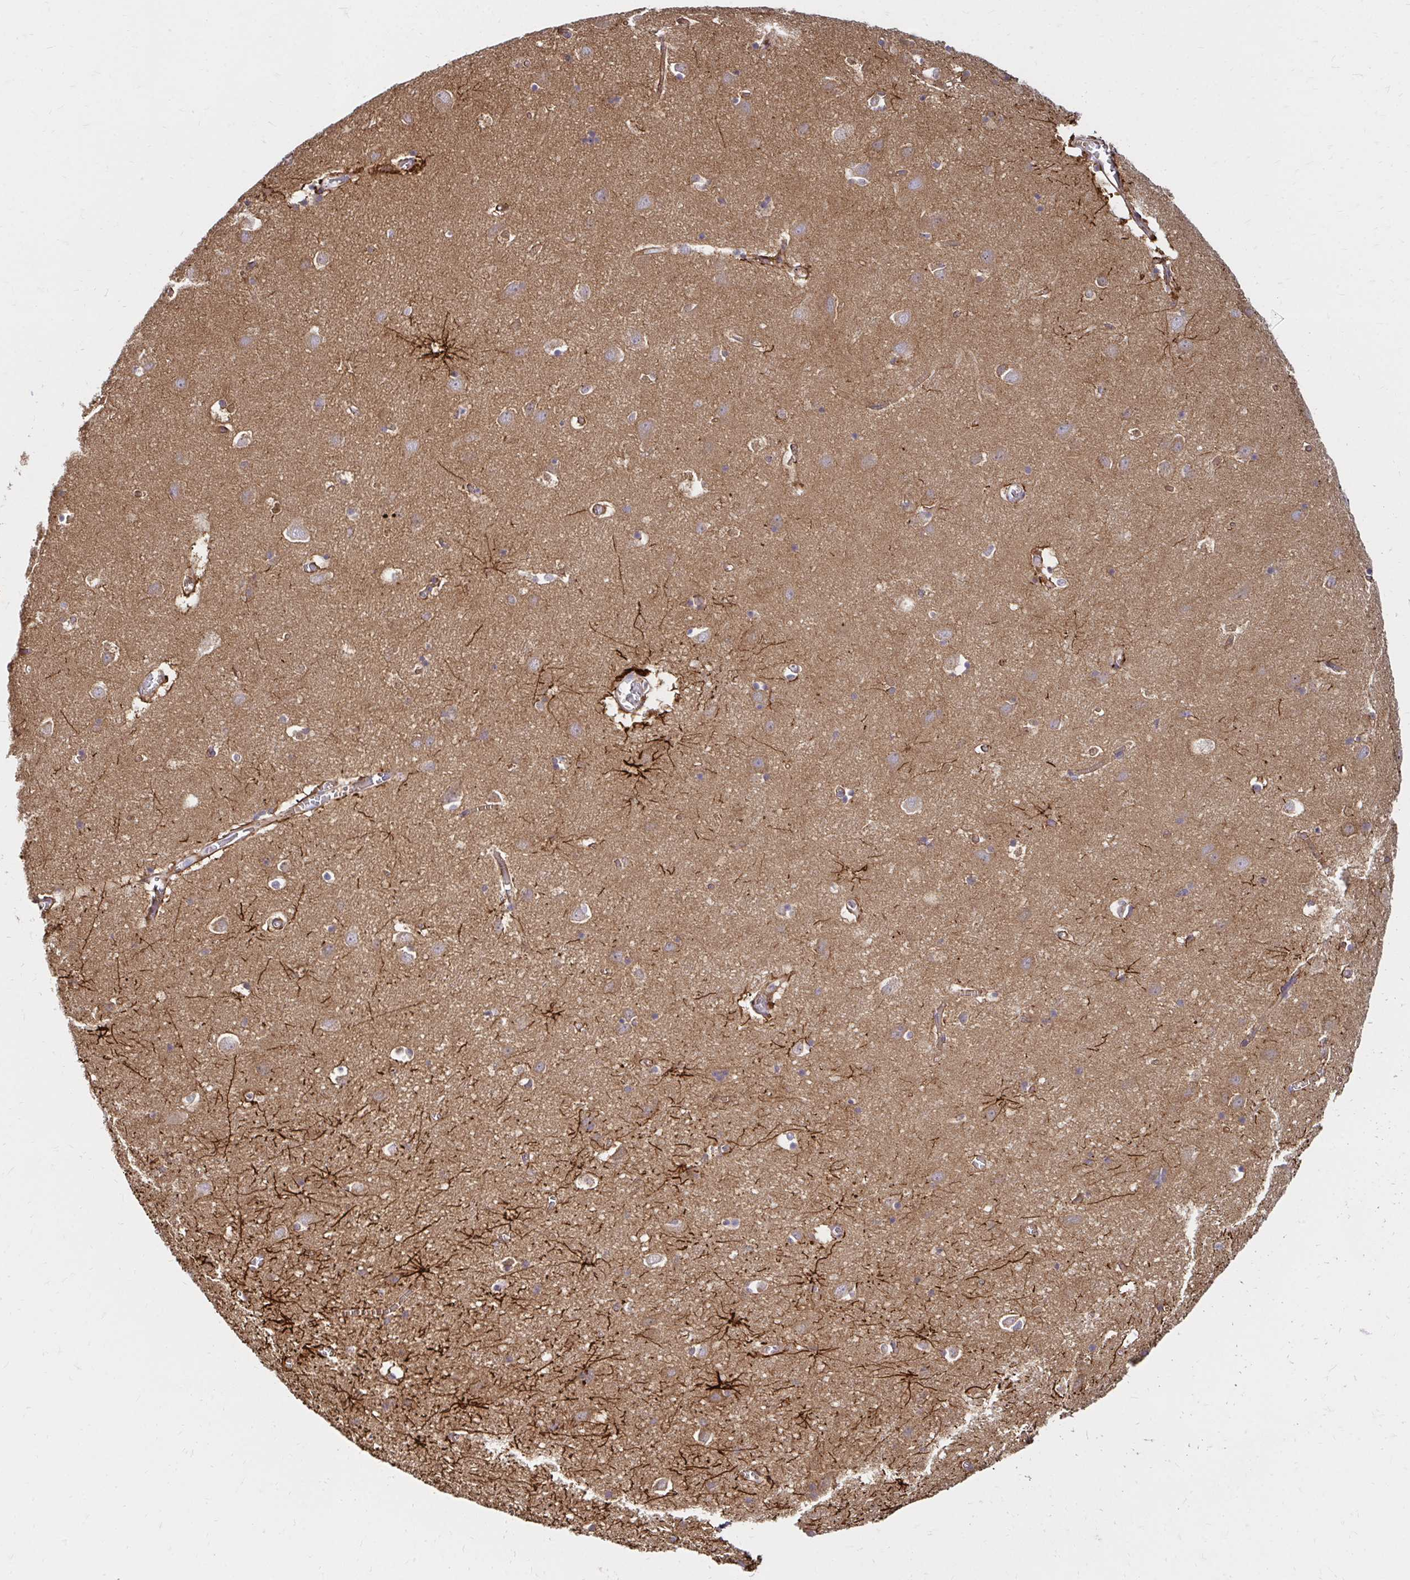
{"staining": {"intensity": "moderate", "quantity": "25%-75%", "location": "cytoplasmic/membranous"}, "tissue": "cerebral cortex", "cell_type": "Endothelial cells", "image_type": "normal", "snomed": [{"axis": "morphology", "description": "Normal tissue, NOS"}, {"axis": "topography", "description": "Cerebral cortex"}], "caption": "Immunohistochemical staining of normal cerebral cortex exhibits moderate cytoplasmic/membranous protein expression in approximately 25%-75% of endothelial cells.", "gene": "ITGA2", "patient": {"sex": "male", "age": 70}}